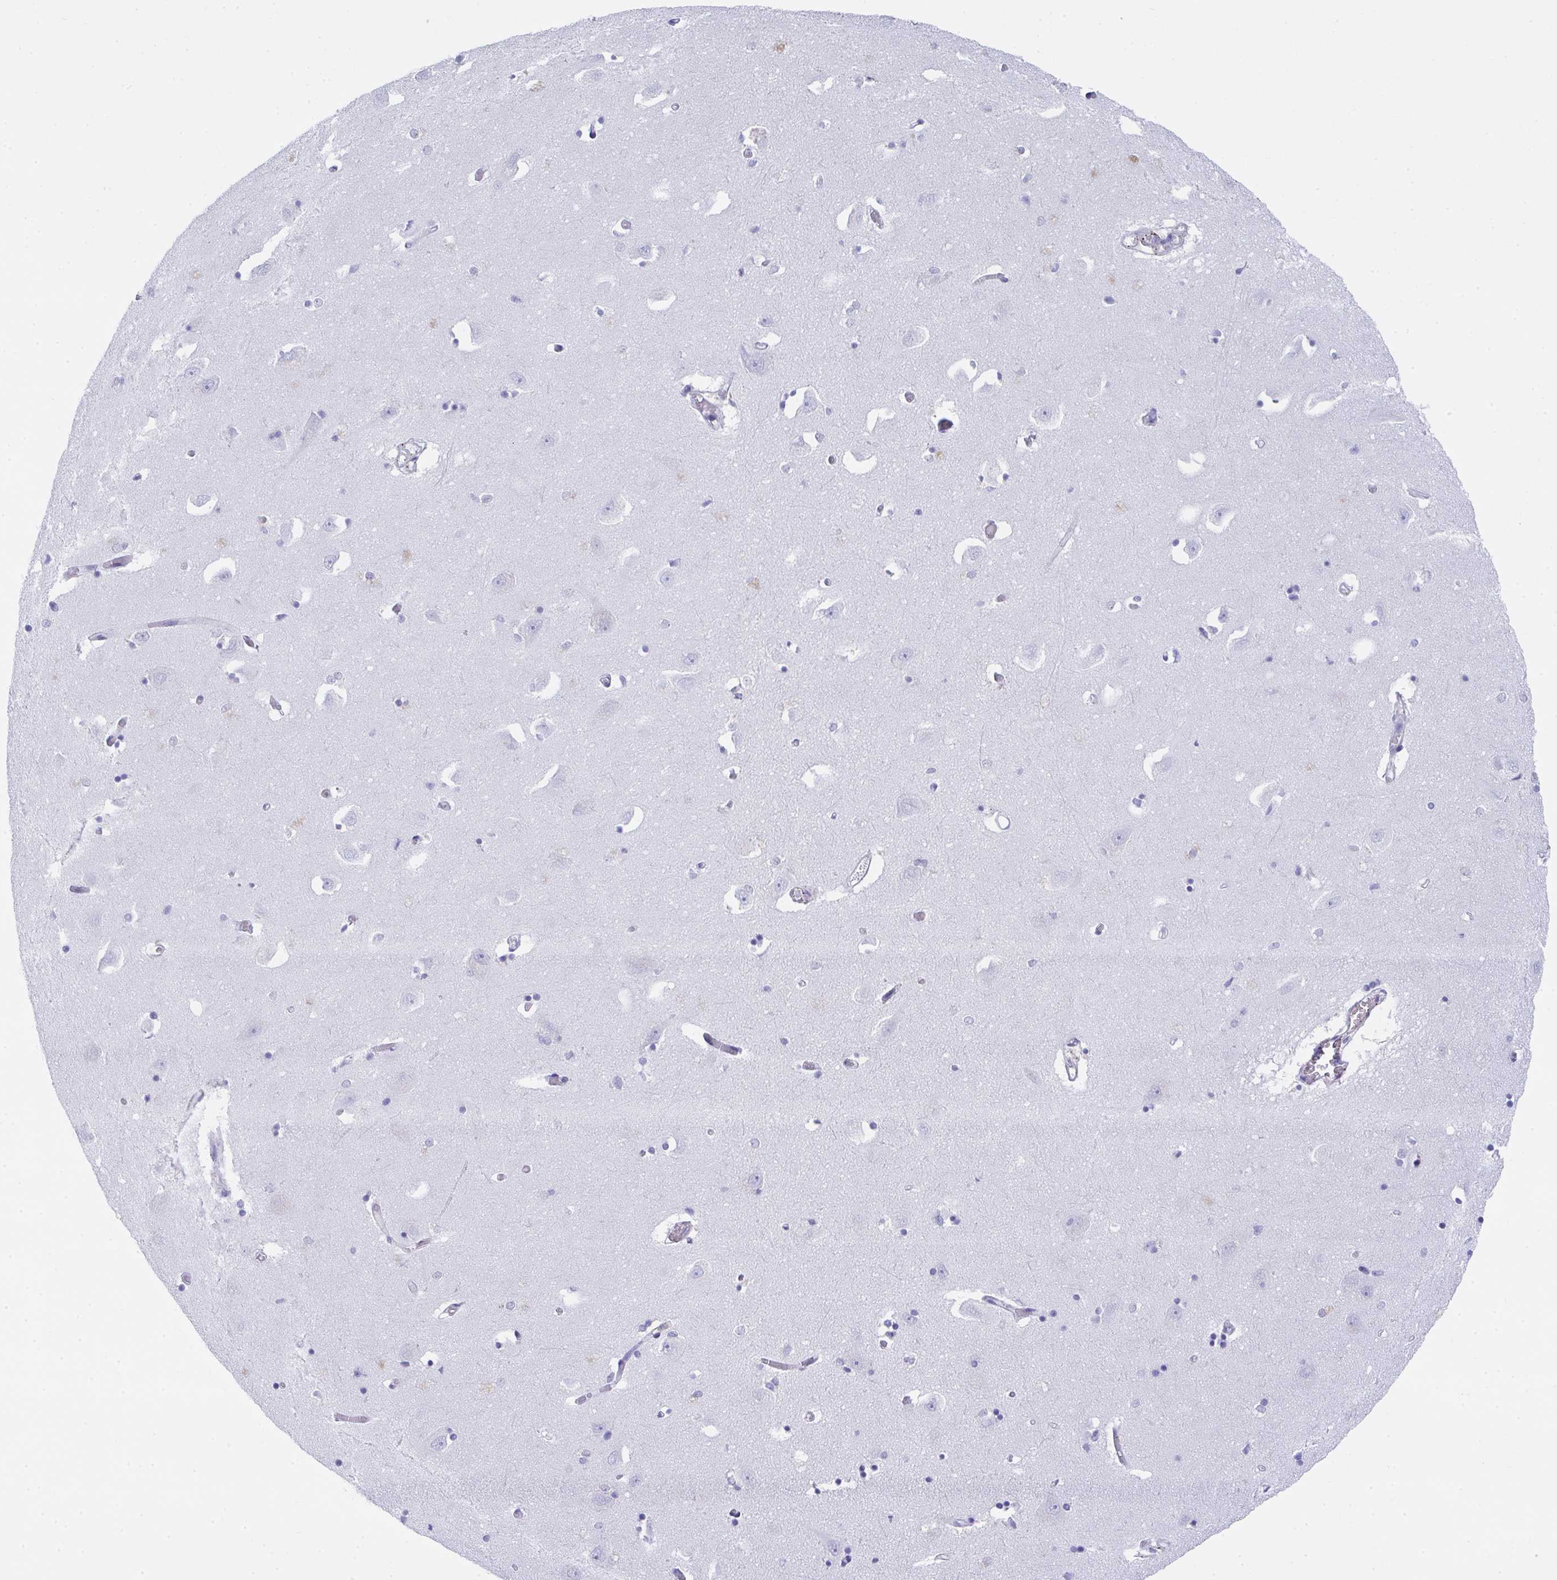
{"staining": {"intensity": "negative", "quantity": "none", "location": "none"}, "tissue": "caudate", "cell_type": "Glial cells", "image_type": "normal", "snomed": [{"axis": "morphology", "description": "Normal tissue, NOS"}, {"axis": "topography", "description": "Lateral ventricle wall"}, {"axis": "topography", "description": "Hippocampus"}], "caption": "Image shows no significant protein expression in glial cells of unremarkable caudate. (Brightfield microscopy of DAB (3,3'-diaminobenzidine) immunohistochemistry (IHC) at high magnification).", "gene": "TNFAIP8", "patient": {"sex": "female", "age": 63}}